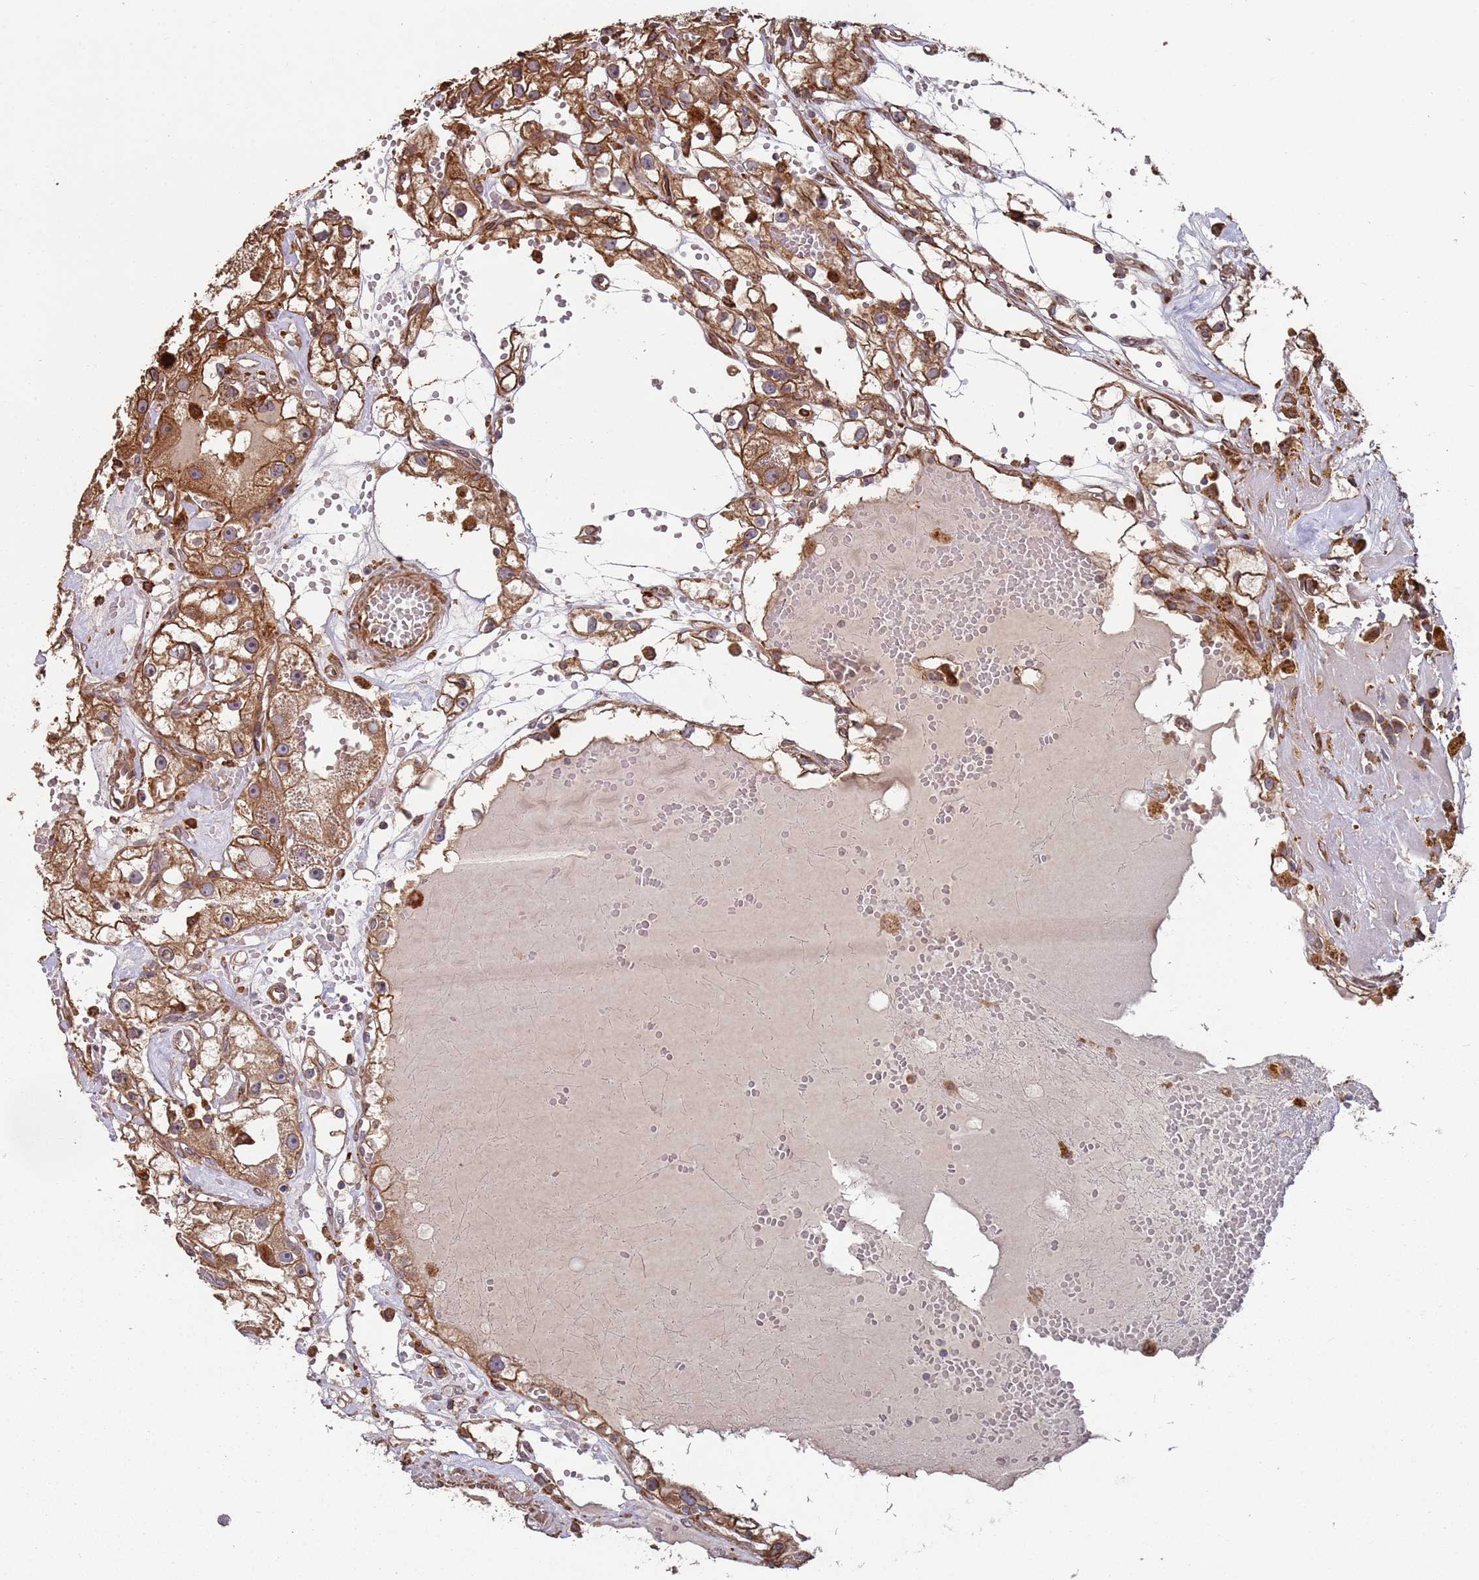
{"staining": {"intensity": "strong", "quantity": ">75%", "location": "cytoplasmic/membranous"}, "tissue": "renal cancer", "cell_type": "Tumor cells", "image_type": "cancer", "snomed": [{"axis": "morphology", "description": "Adenocarcinoma, NOS"}, {"axis": "topography", "description": "Kidney"}], "caption": "Immunohistochemical staining of human renal cancer (adenocarcinoma) reveals high levels of strong cytoplasmic/membranous positivity in about >75% of tumor cells. (DAB (3,3'-diaminobenzidine) = brown stain, brightfield microscopy at high magnification).", "gene": "LACC1", "patient": {"sex": "male", "age": 56}}